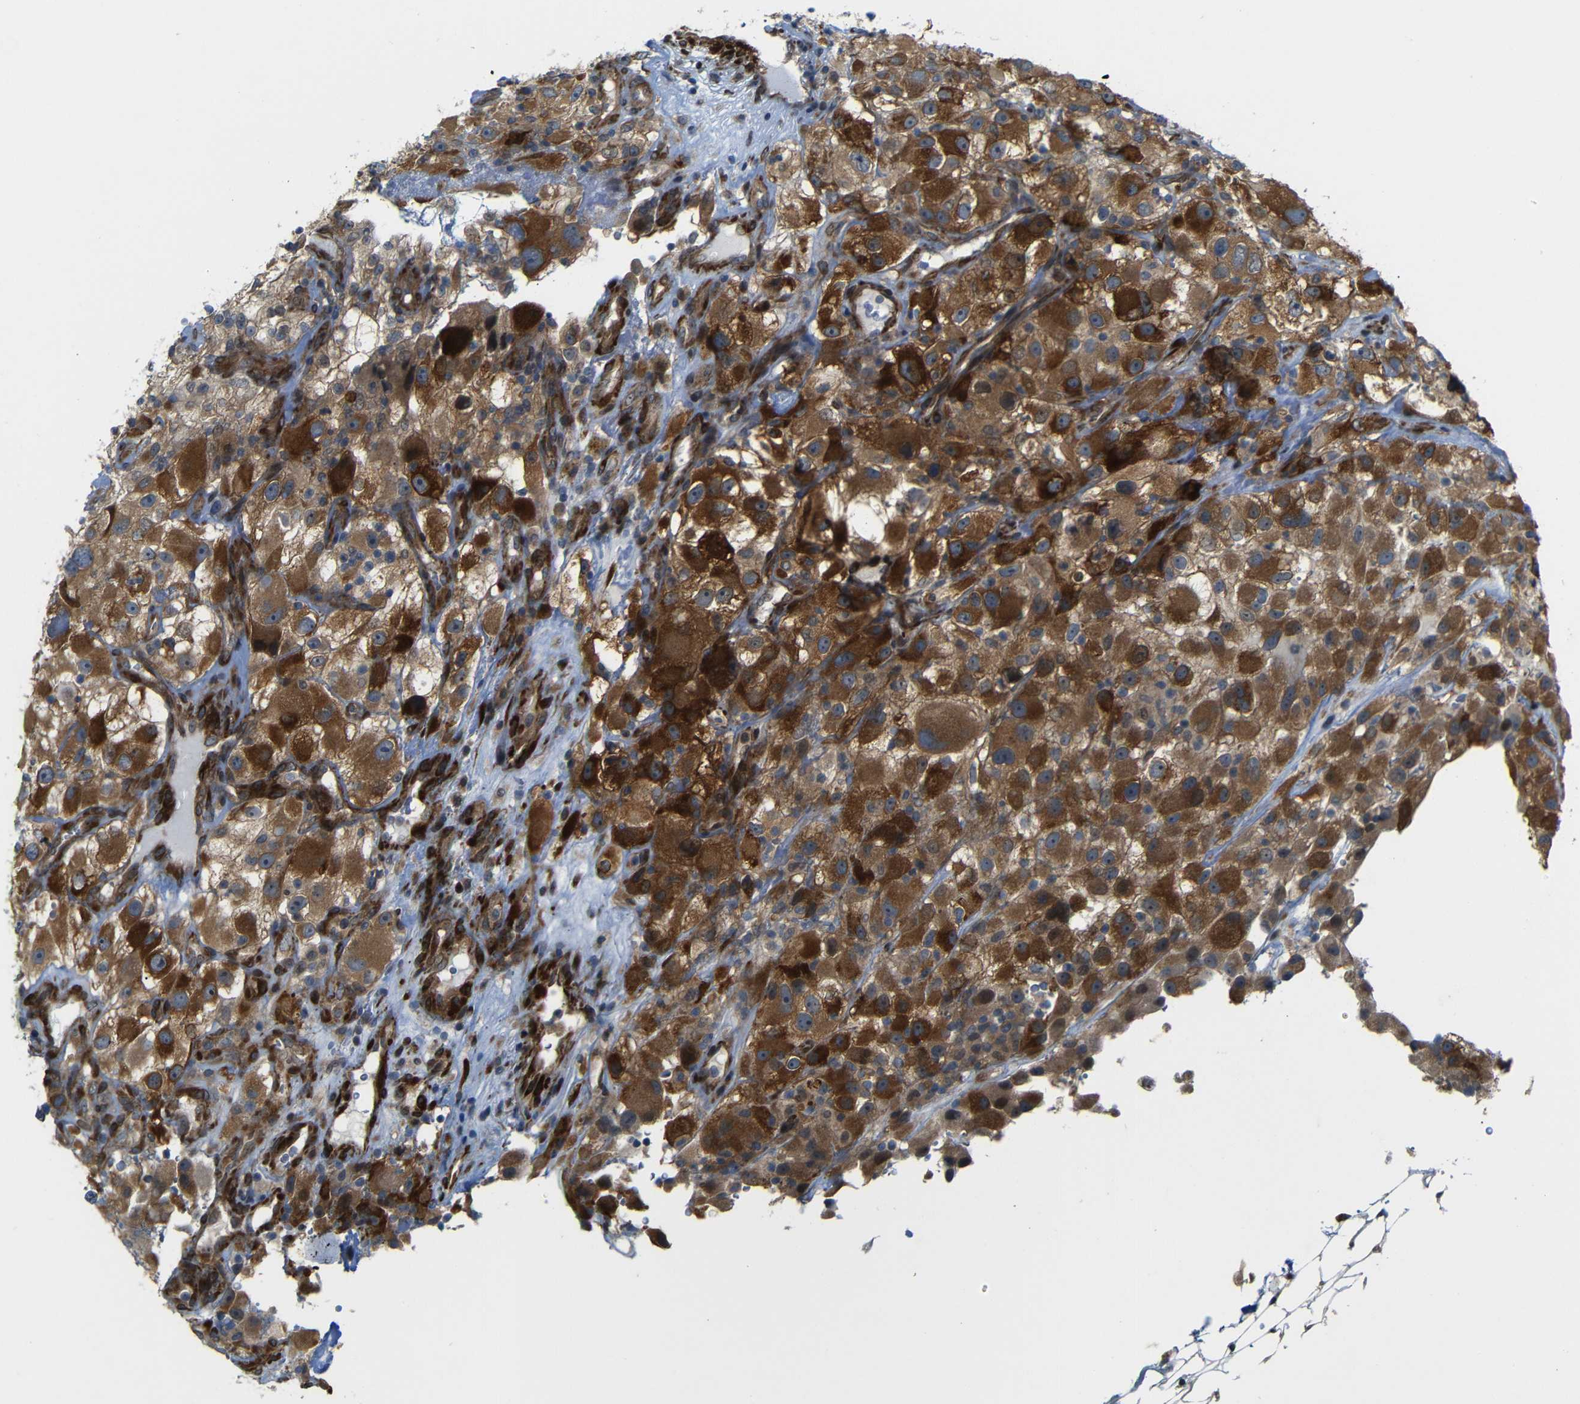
{"staining": {"intensity": "strong", "quantity": ">75%", "location": "cytoplasmic/membranous"}, "tissue": "renal cancer", "cell_type": "Tumor cells", "image_type": "cancer", "snomed": [{"axis": "morphology", "description": "Adenocarcinoma, NOS"}, {"axis": "topography", "description": "Kidney"}], "caption": "About >75% of tumor cells in renal cancer display strong cytoplasmic/membranous protein expression as visualized by brown immunohistochemical staining.", "gene": "P3H2", "patient": {"sex": "female", "age": 52}}